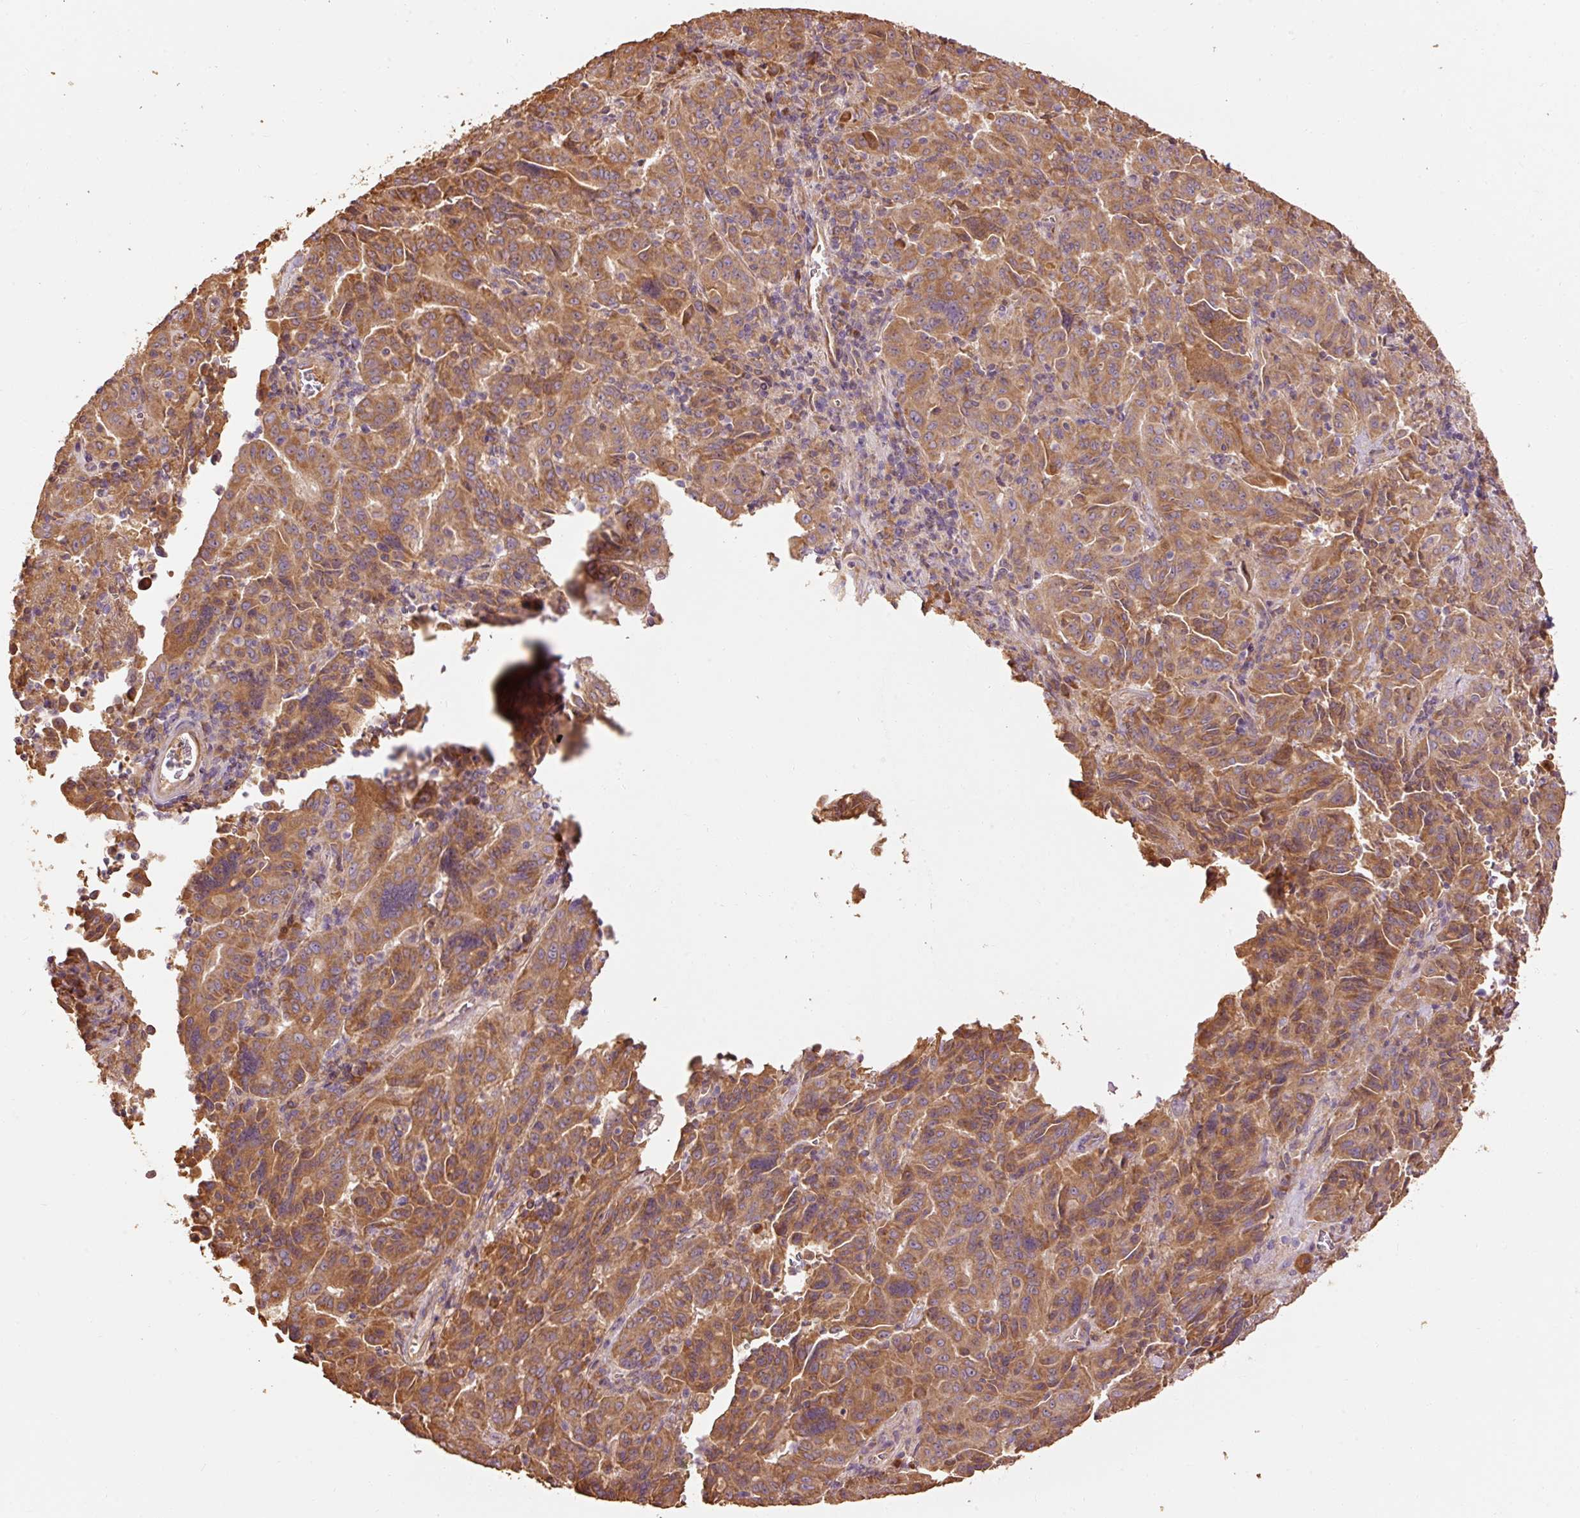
{"staining": {"intensity": "moderate", "quantity": ">75%", "location": "cytoplasmic/membranous"}, "tissue": "pancreatic cancer", "cell_type": "Tumor cells", "image_type": "cancer", "snomed": [{"axis": "morphology", "description": "Adenocarcinoma, NOS"}, {"axis": "topography", "description": "Pancreas"}], "caption": "Immunohistochemical staining of human pancreatic cancer (adenocarcinoma) shows medium levels of moderate cytoplasmic/membranous positivity in about >75% of tumor cells. (Stains: DAB (3,3'-diaminobenzidine) in brown, nuclei in blue, Microscopy: brightfield microscopy at high magnification).", "gene": "EFHC1", "patient": {"sex": "male", "age": 63}}